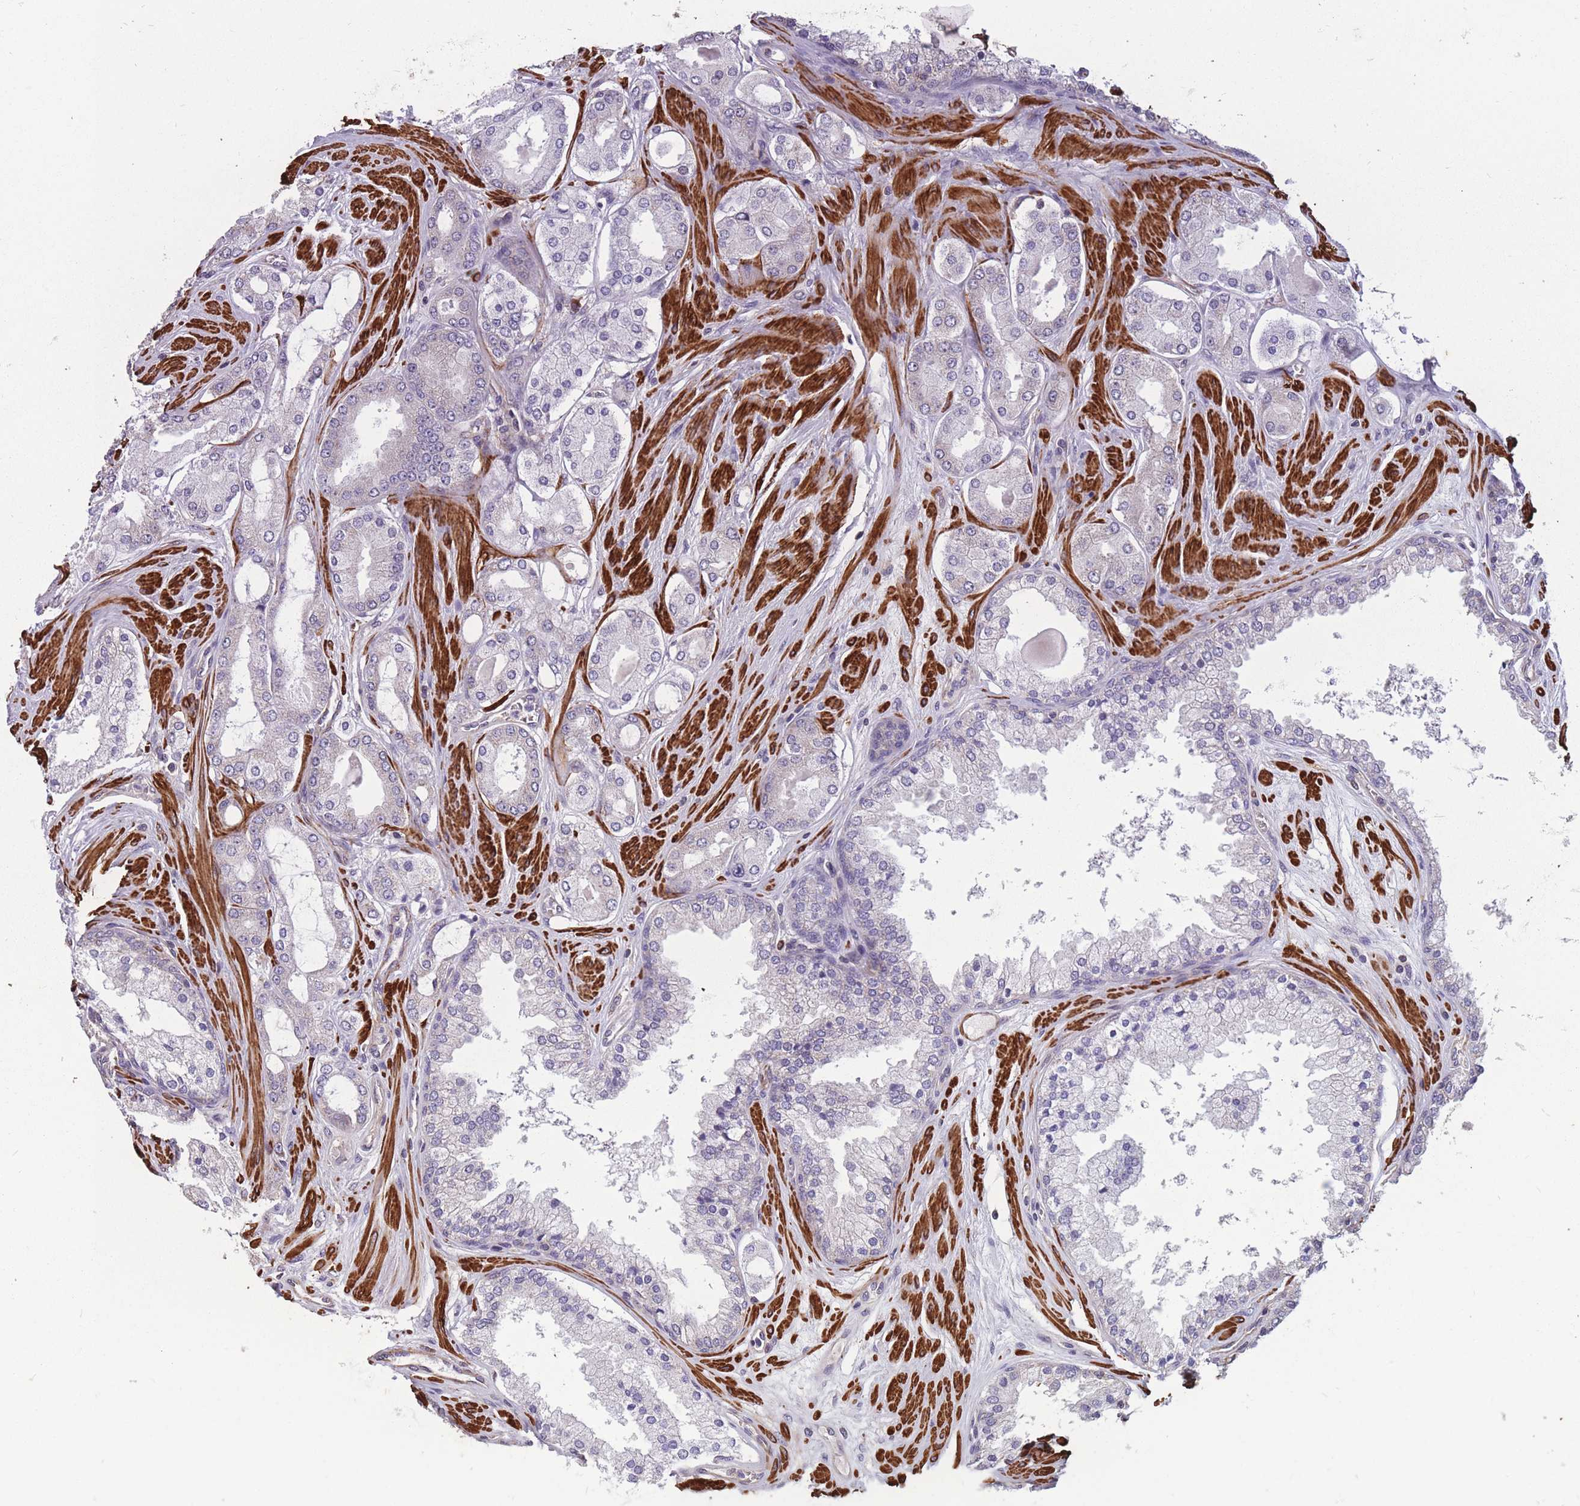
{"staining": {"intensity": "negative", "quantity": "none", "location": "none"}, "tissue": "prostate cancer", "cell_type": "Tumor cells", "image_type": "cancer", "snomed": [{"axis": "morphology", "description": "Adenocarcinoma, Low grade"}, {"axis": "topography", "description": "Prostate"}], "caption": "This is an immunohistochemistry (IHC) image of adenocarcinoma (low-grade) (prostate). There is no expression in tumor cells.", "gene": "TOMM40L", "patient": {"sex": "male", "age": 42}}